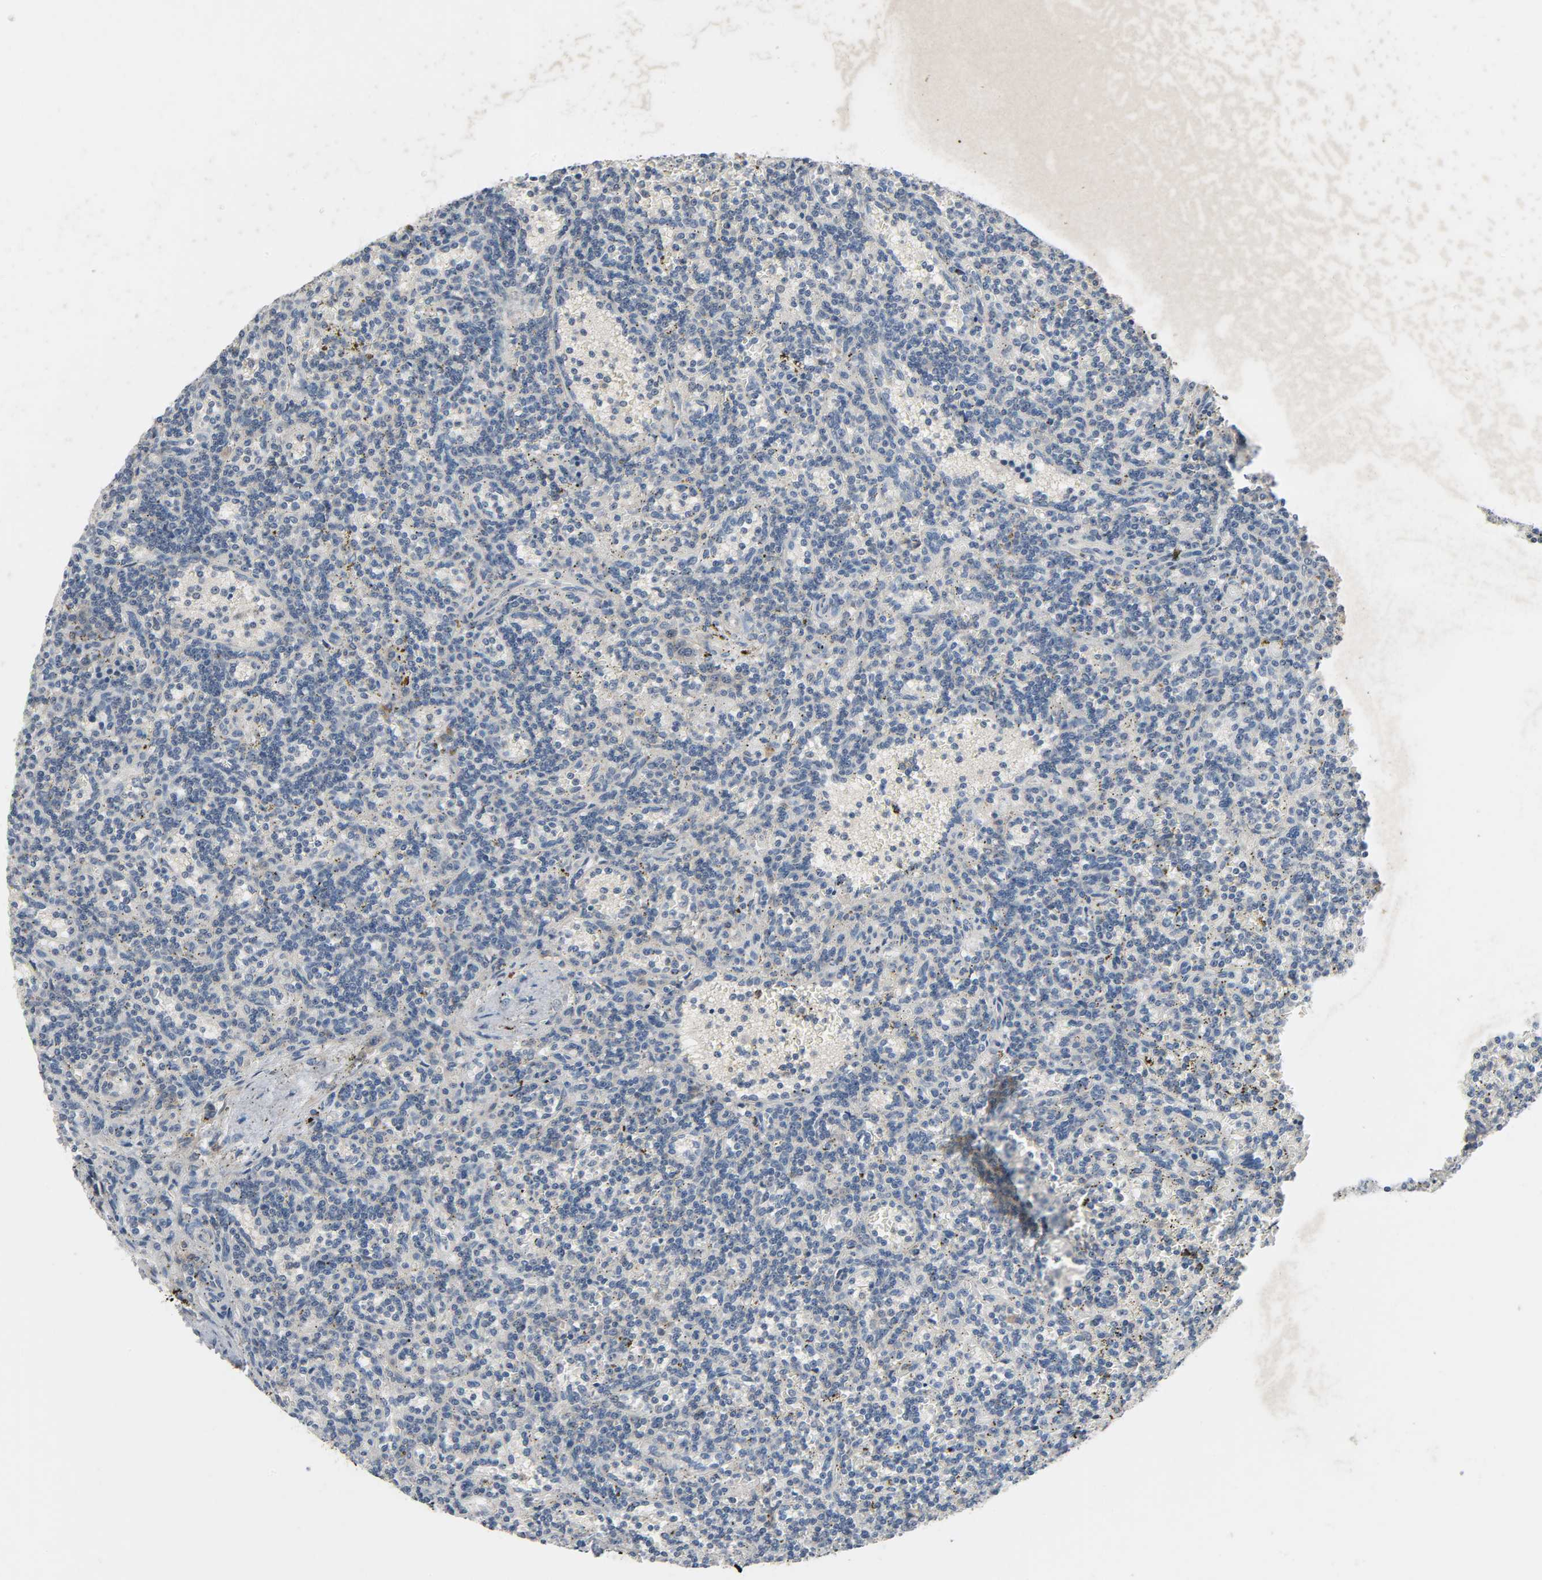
{"staining": {"intensity": "weak", "quantity": "25%-75%", "location": "cytoplasmic/membranous"}, "tissue": "lymphoma", "cell_type": "Tumor cells", "image_type": "cancer", "snomed": [{"axis": "morphology", "description": "Malignant lymphoma, non-Hodgkin's type, Low grade"}, {"axis": "topography", "description": "Spleen"}], "caption": "Immunohistochemistry (IHC) image of human low-grade malignant lymphoma, non-Hodgkin's type stained for a protein (brown), which shows low levels of weak cytoplasmic/membranous positivity in about 25%-75% of tumor cells.", "gene": "CD4", "patient": {"sex": "male", "age": 73}}